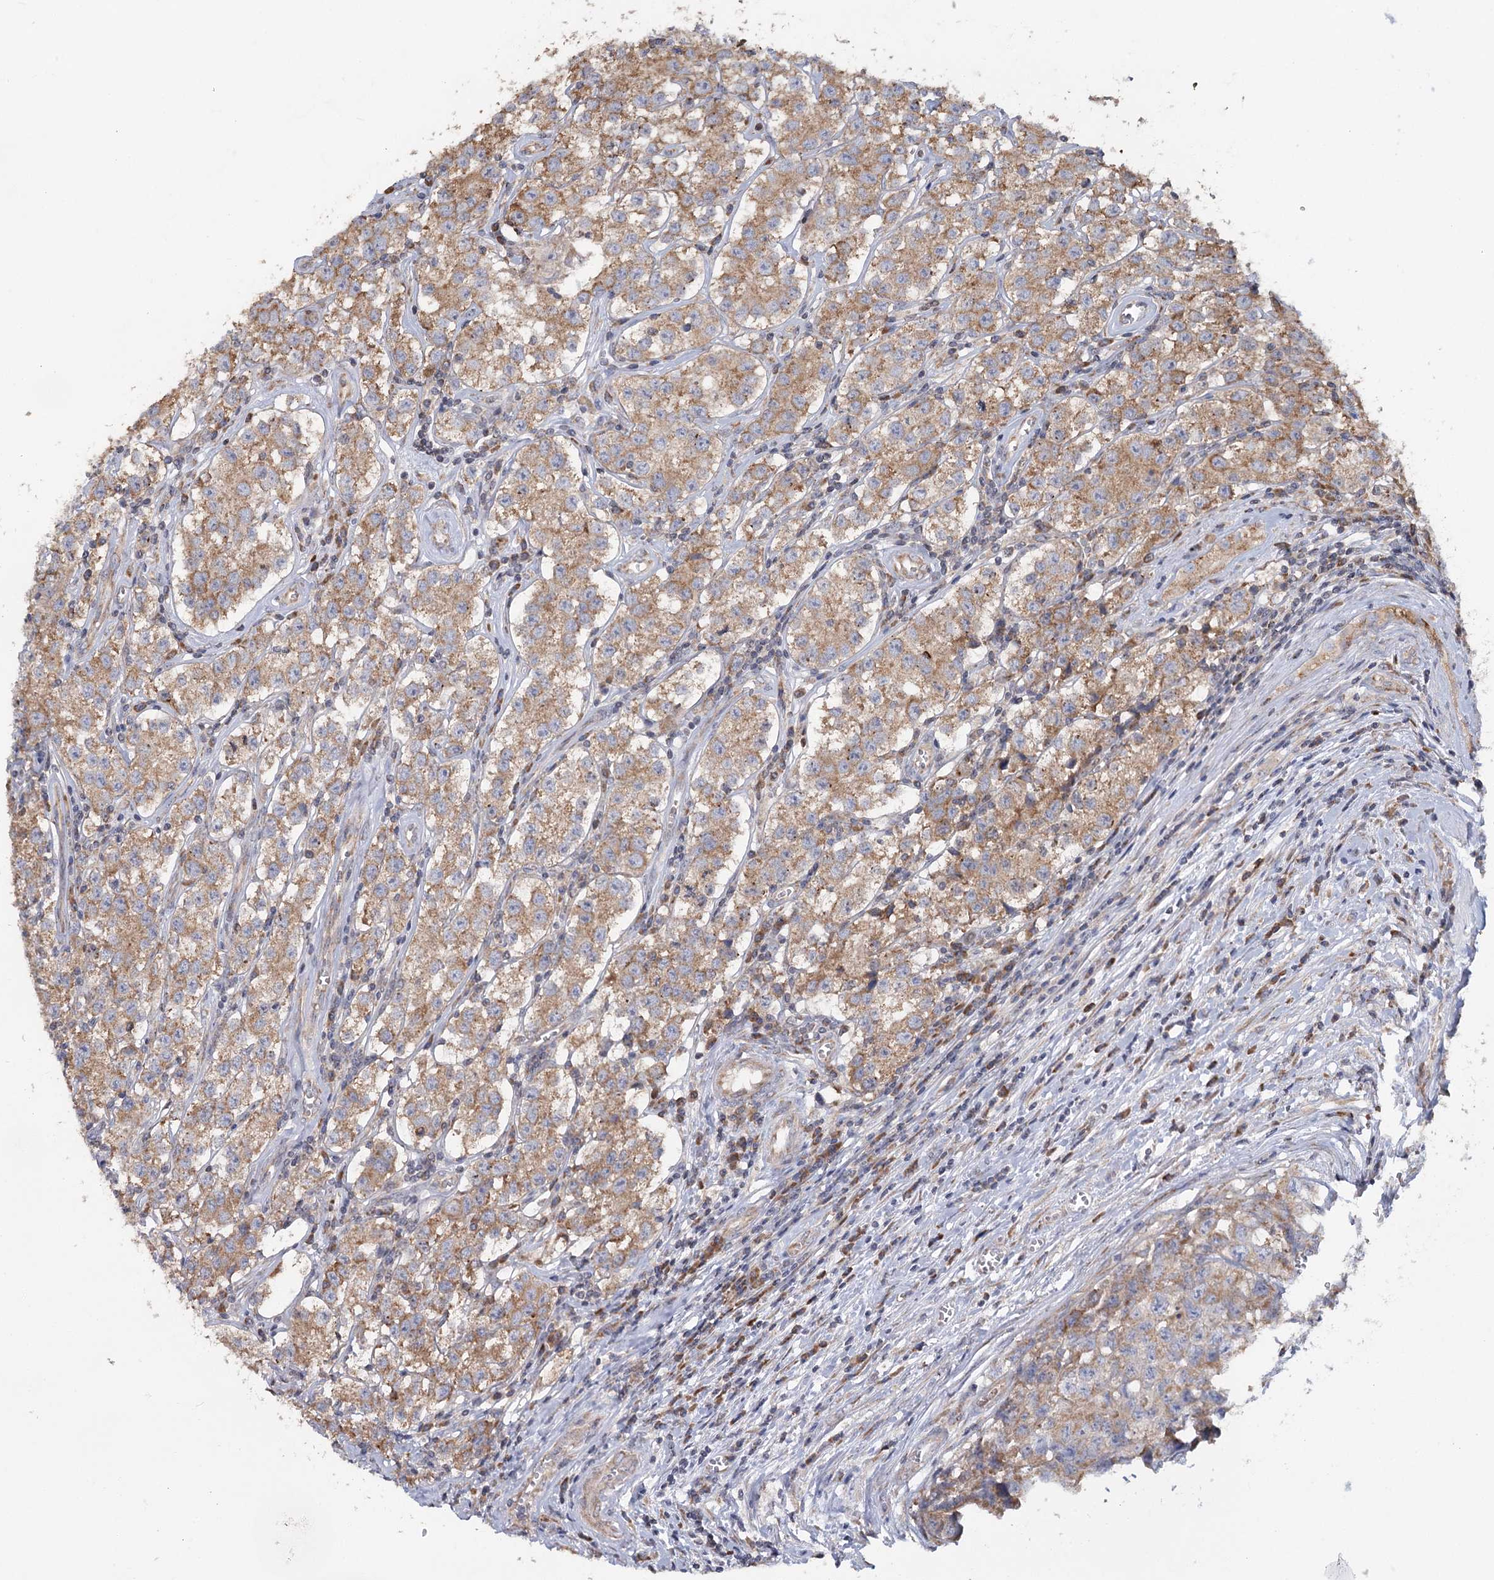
{"staining": {"intensity": "moderate", "quantity": ">75%", "location": "cytoplasmic/membranous"}, "tissue": "testis cancer", "cell_type": "Tumor cells", "image_type": "cancer", "snomed": [{"axis": "morphology", "description": "Seminoma, NOS"}, {"axis": "morphology", "description": "Carcinoma, Embryonal, NOS"}, {"axis": "topography", "description": "Testis"}], "caption": "Tumor cells show moderate cytoplasmic/membranous positivity in about >75% of cells in testis cancer.", "gene": "ACOX2", "patient": {"sex": "male", "age": 43}}